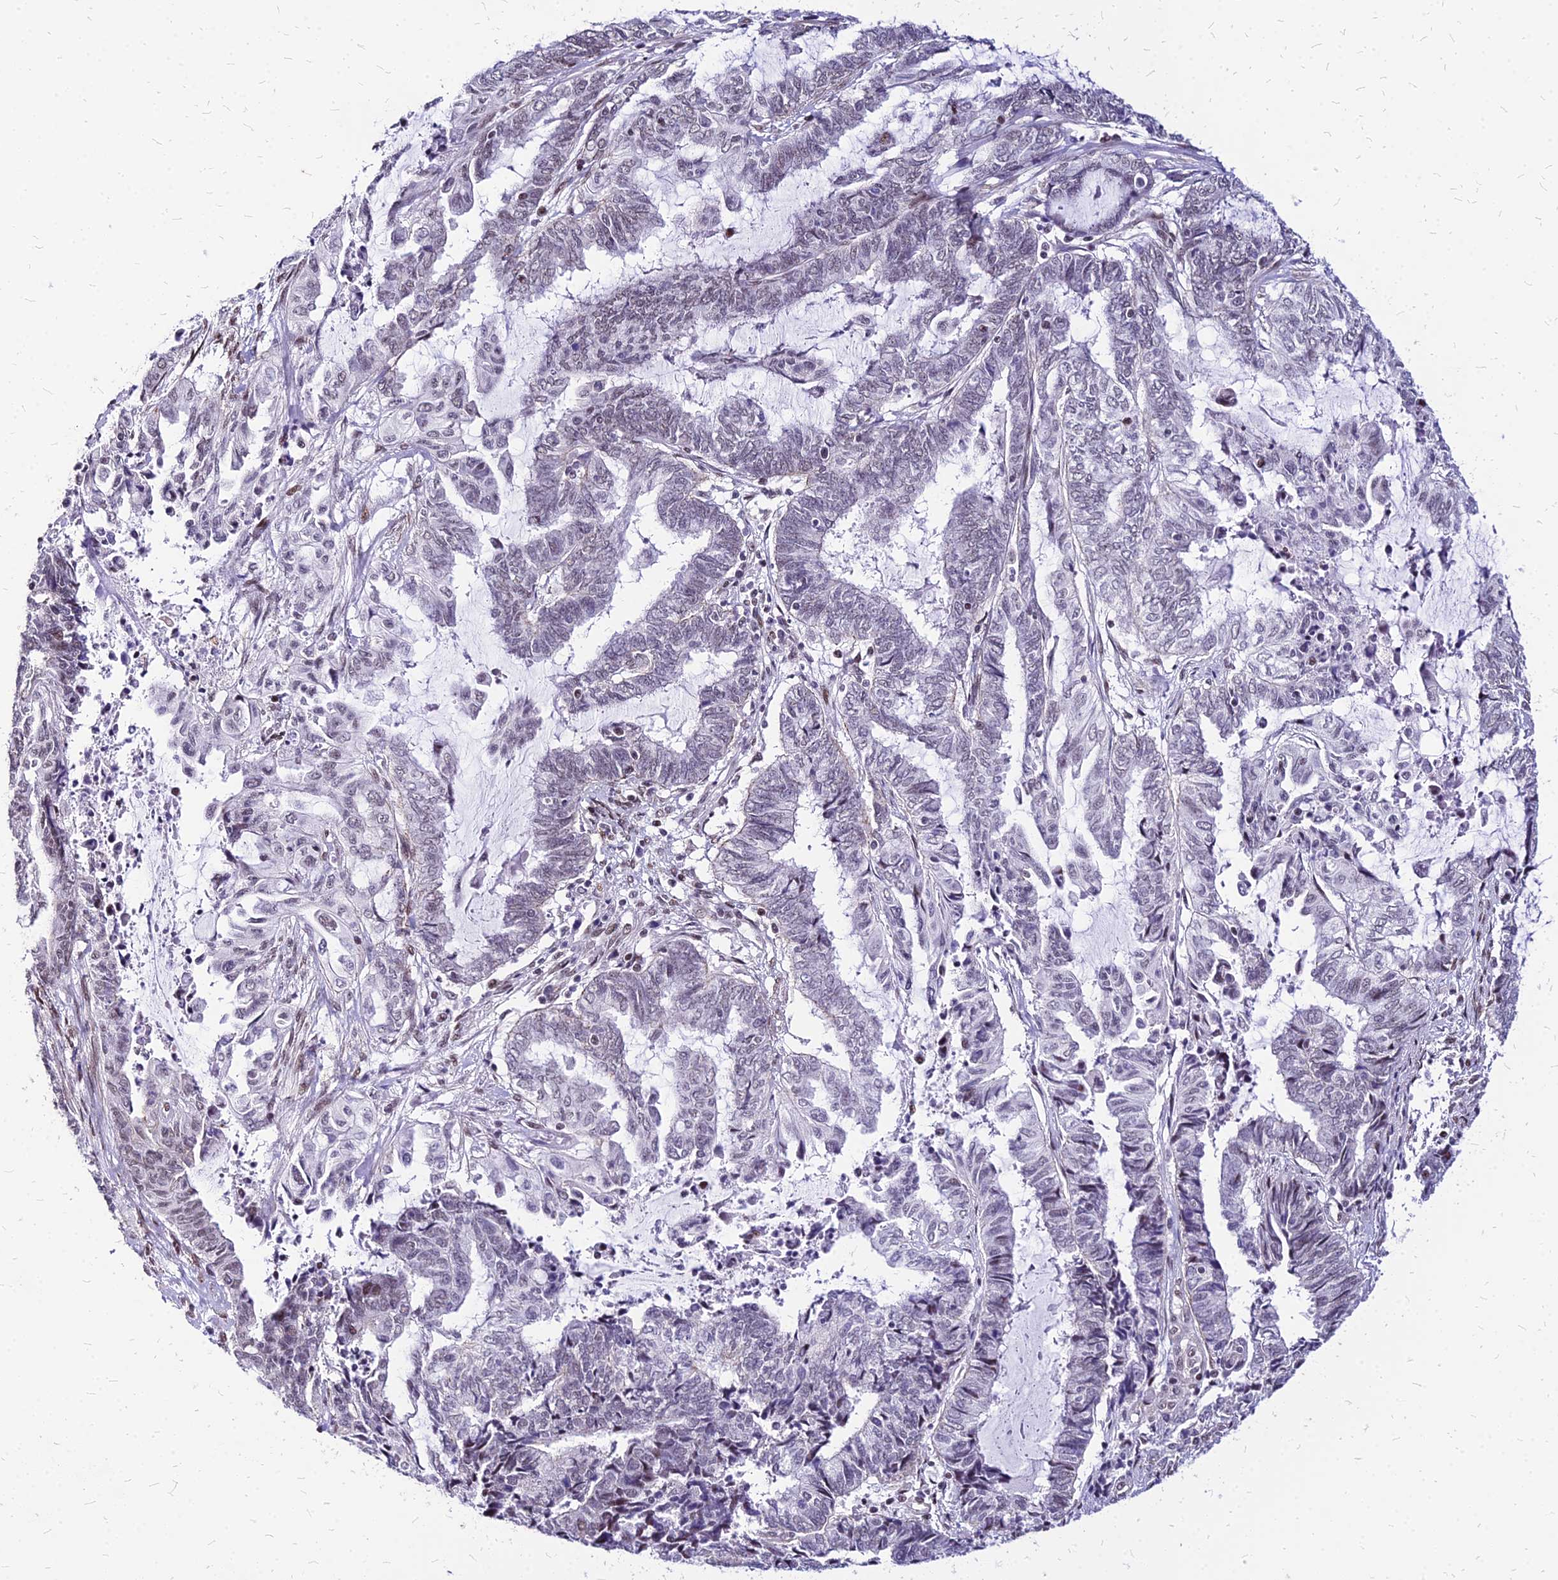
{"staining": {"intensity": "negative", "quantity": "none", "location": "none"}, "tissue": "endometrial cancer", "cell_type": "Tumor cells", "image_type": "cancer", "snomed": [{"axis": "morphology", "description": "Adenocarcinoma, NOS"}, {"axis": "topography", "description": "Uterus"}, {"axis": "topography", "description": "Endometrium"}], "caption": "Immunohistochemical staining of human endometrial cancer demonstrates no significant expression in tumor cells.", "gene": "FDX2", "patient": {"sex": "female", "age": 70}}